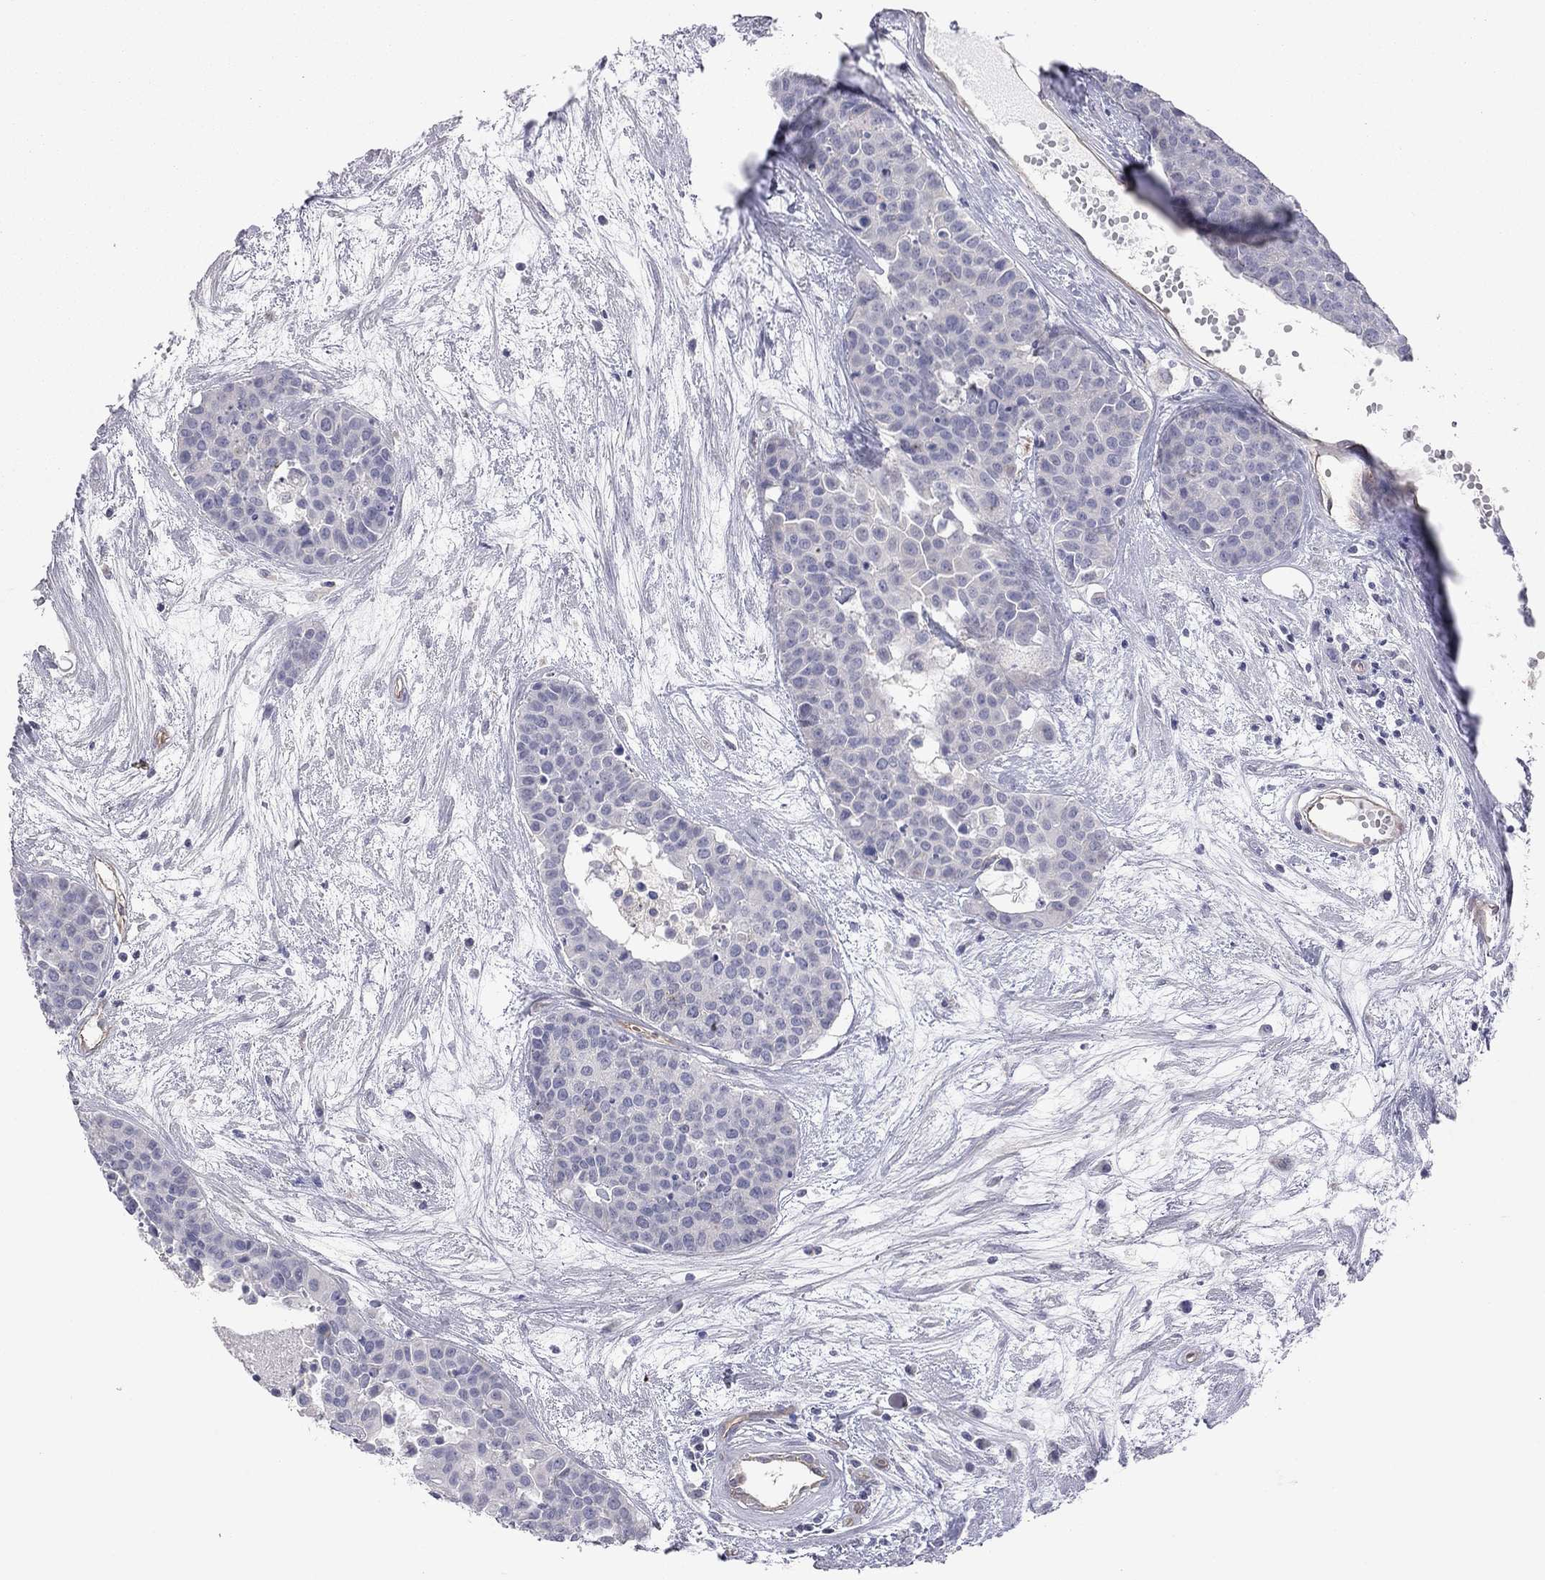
{"staining": {"intensity": "negative", "quantity": "none", "location": "none"}, "tissue": "carcinoid", "cell_type": "Tumor cells", "image_type": "cancer", "snomed": [{"axis": "morphology", "description": "Carcinoid, malignant, NOS"}, {"axis": "topography", "description": "Colon"}], "caption": "Photomicrograph shows no significant protein positivity in tumor cells of carcinoid.", "gene": "GPRC5B", "patient": {"sex": "male", "age": 81}}